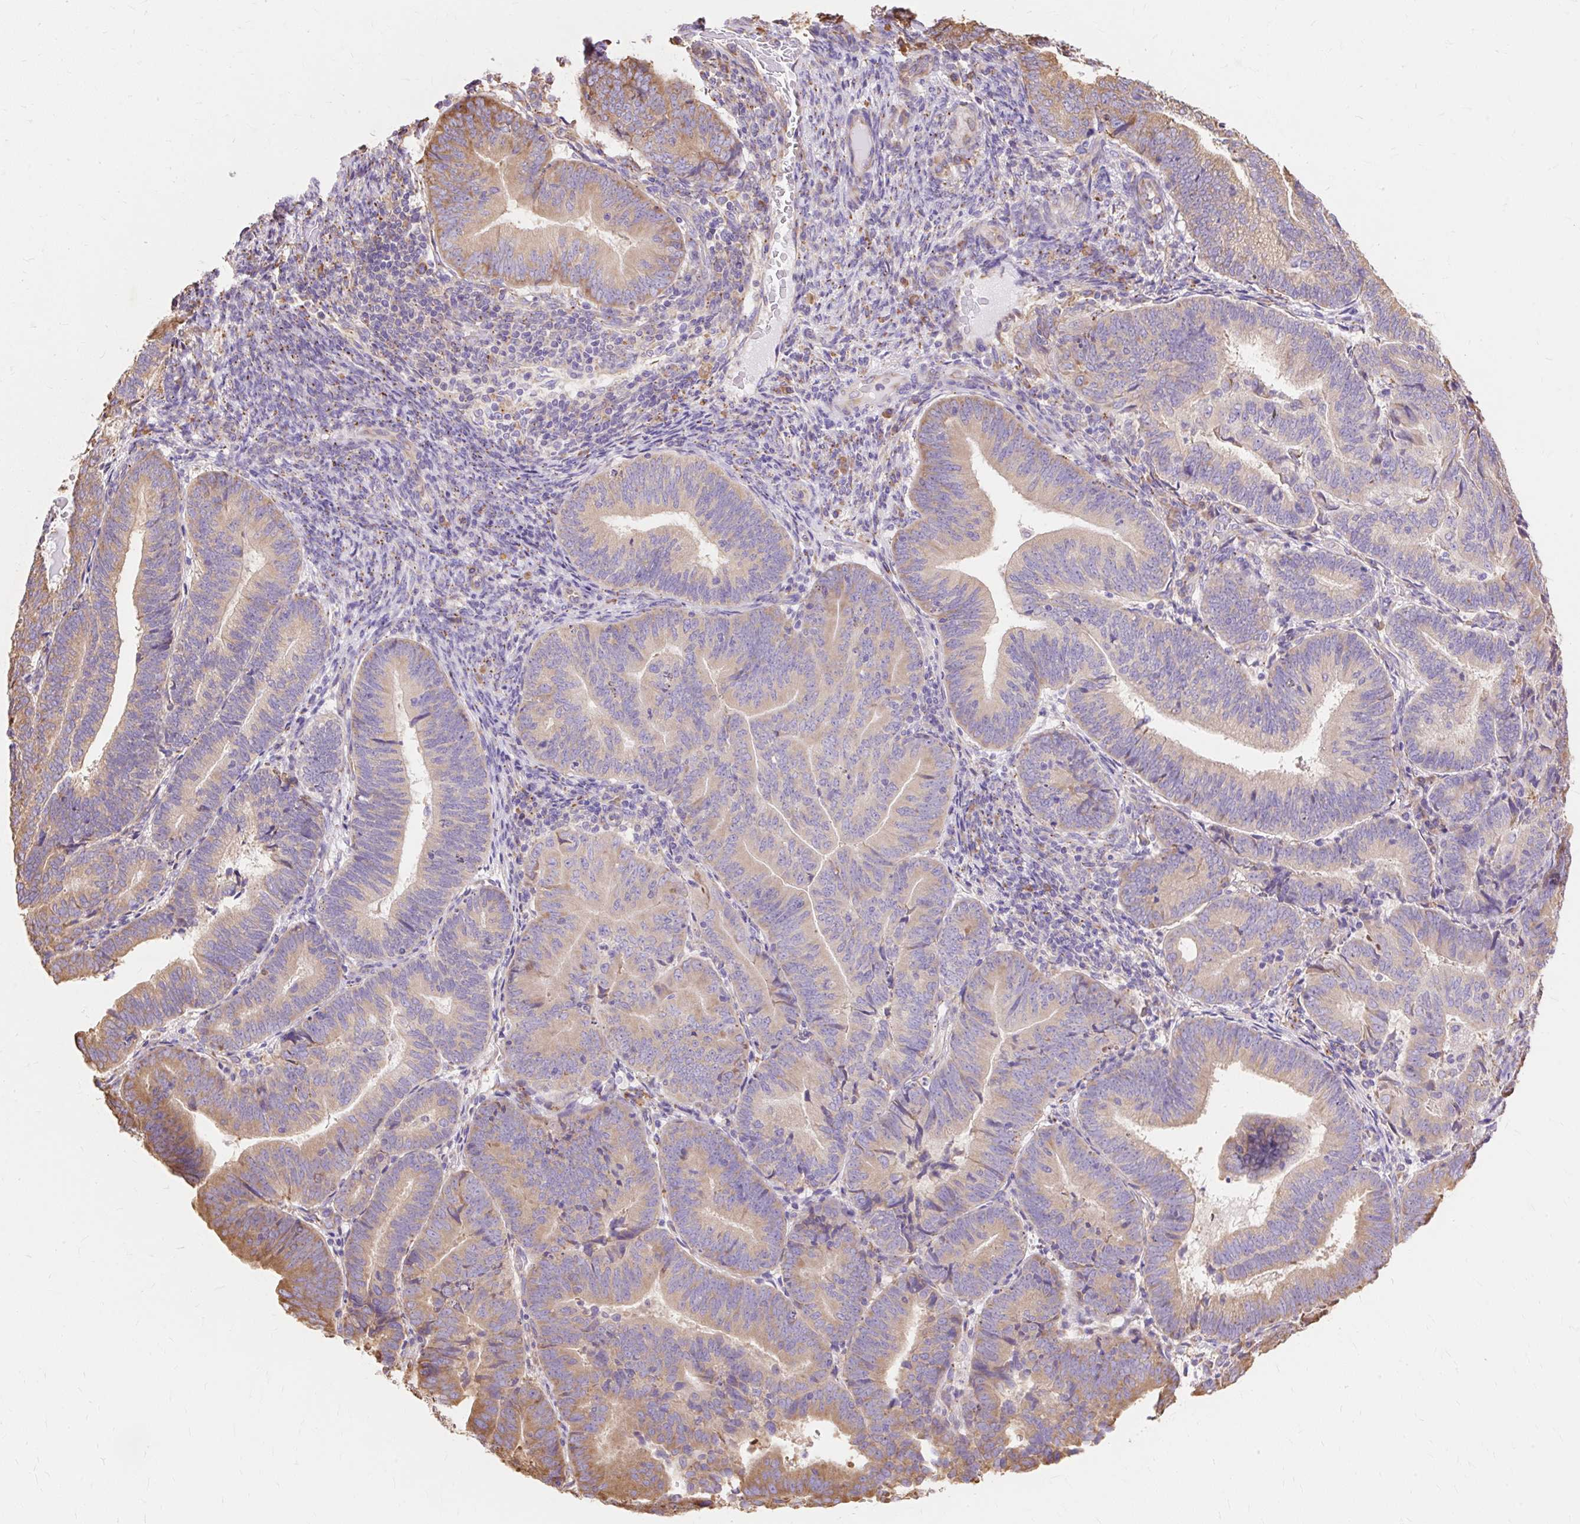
{"staining": {"intensity": "moderate", "quantity": "<25%", "location": "cytoplasmic/membranous"}, "tissue": "endometrial cancer", "cell_type": "Tumor cells", "image_type": "cancer", "snomed": [{"axis": "morphology", "description": "Adenocarcinoma, NOS"}, {"axis": "topography", "description": "Endometrium"}], "caption": "IHC staining of adenocarcinoma (endometrial), which displays low levels of moderate cytoplasmic/membranous positivity in about <25% of tumor cells indicating moderate cytoplasmic/membranous protein expression. The staining was performed using DAB (3,3'-diaminobenzidine) (brown) for protein detection and nuclei were counterstained in hematoxylin (blue).", "gene": "RPS17", "patient": {"sex": "female", "age": 70}}